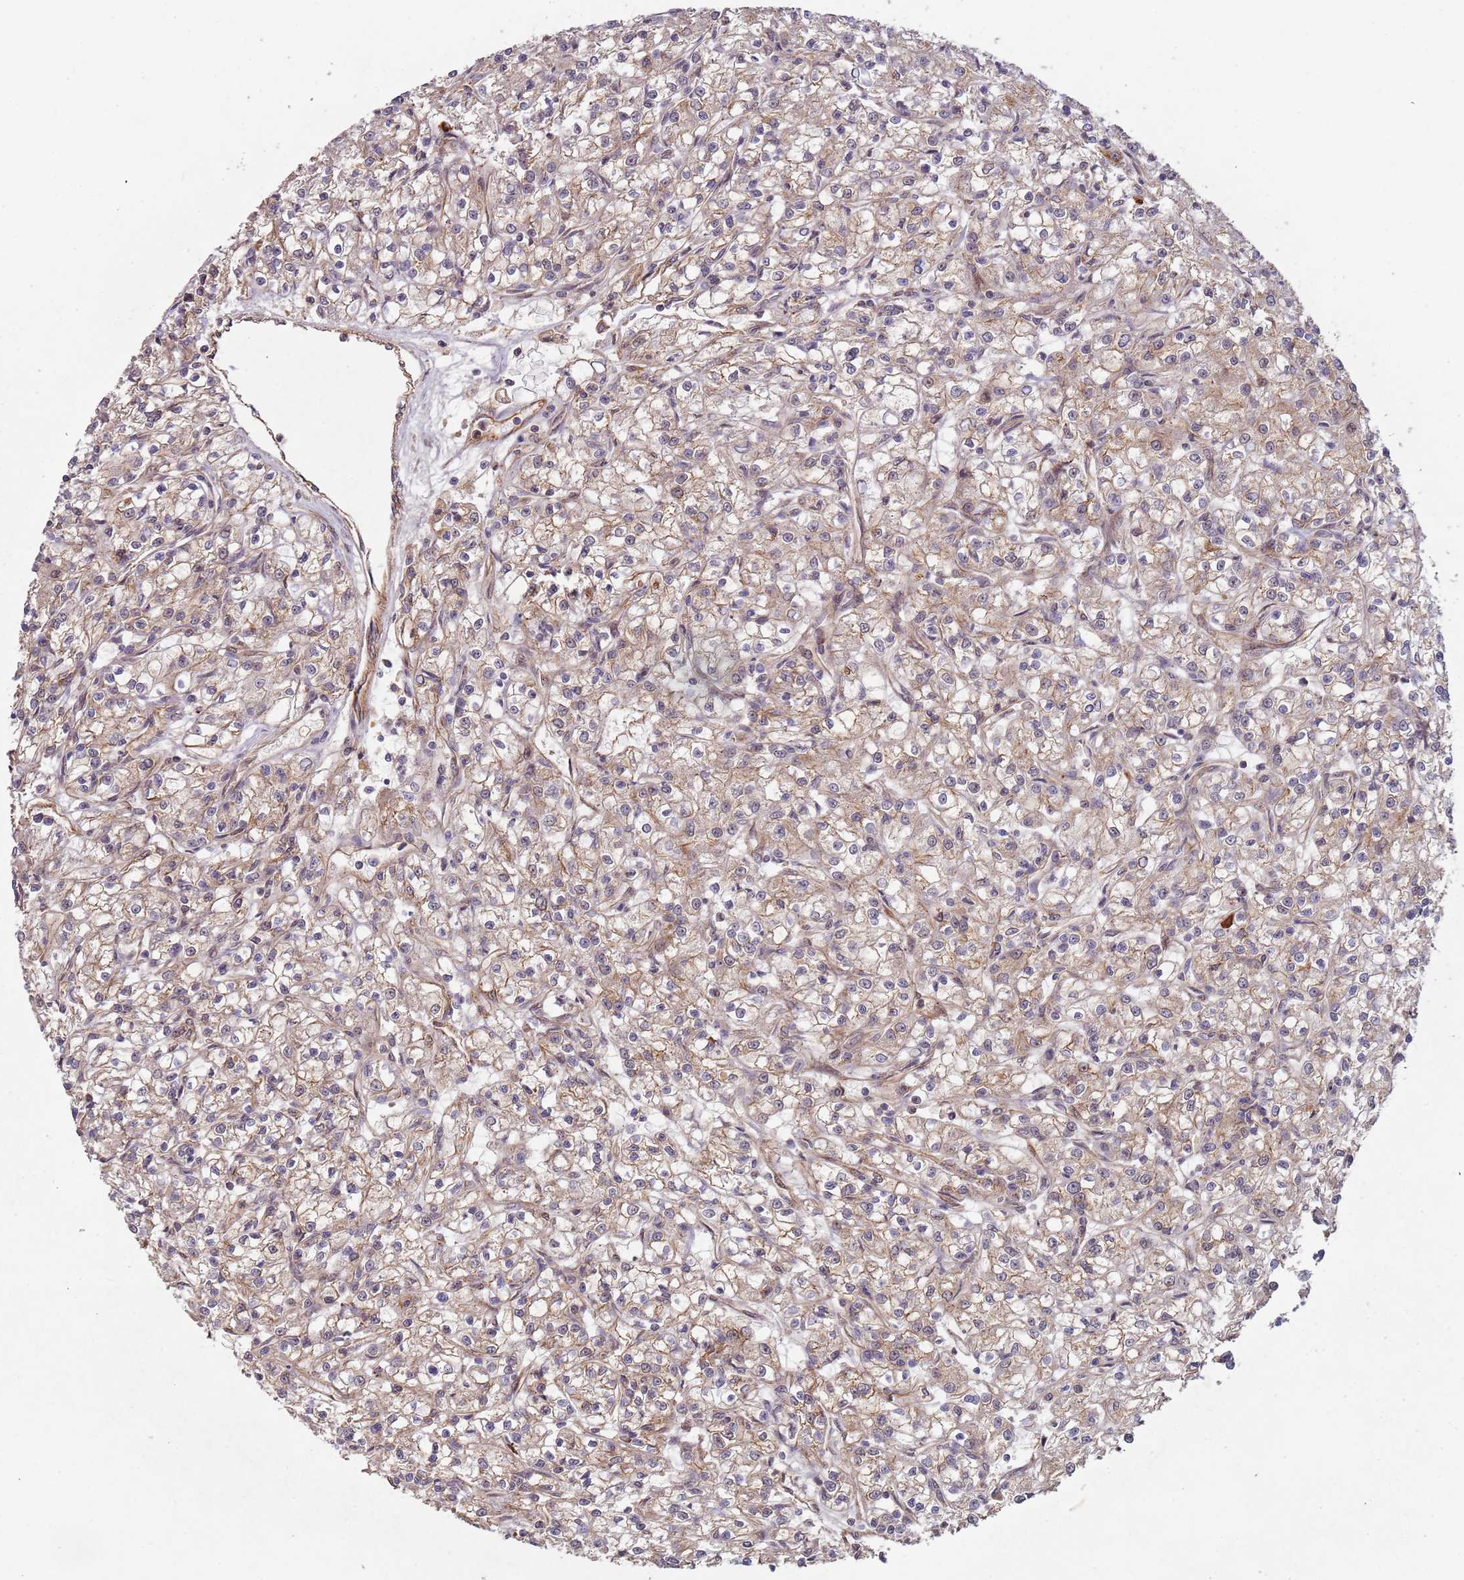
{"staining": {"intensity": "weak", "quantity": ">75%", "location": "cytoplasmic/membranous"}, "tissue": "renal cancer", "cell_type": "Tumor cells", "image_type": "cancer", "snomed": [{"axis": "morphology", "description": "Adenocarcinoma, NOS"}, {"axis": "topography", "description": "Kidney"}], "caption": "Renal cancer (adenocarcinoma) stained for a protein shows weak cytoplasmic/membranous positivity in tumor cells. (brown staining indicates protein expression, while blue staining denotes nuclei).", "gene": "KANSL1L", "patient": {"sex": "female", "age": 59}}